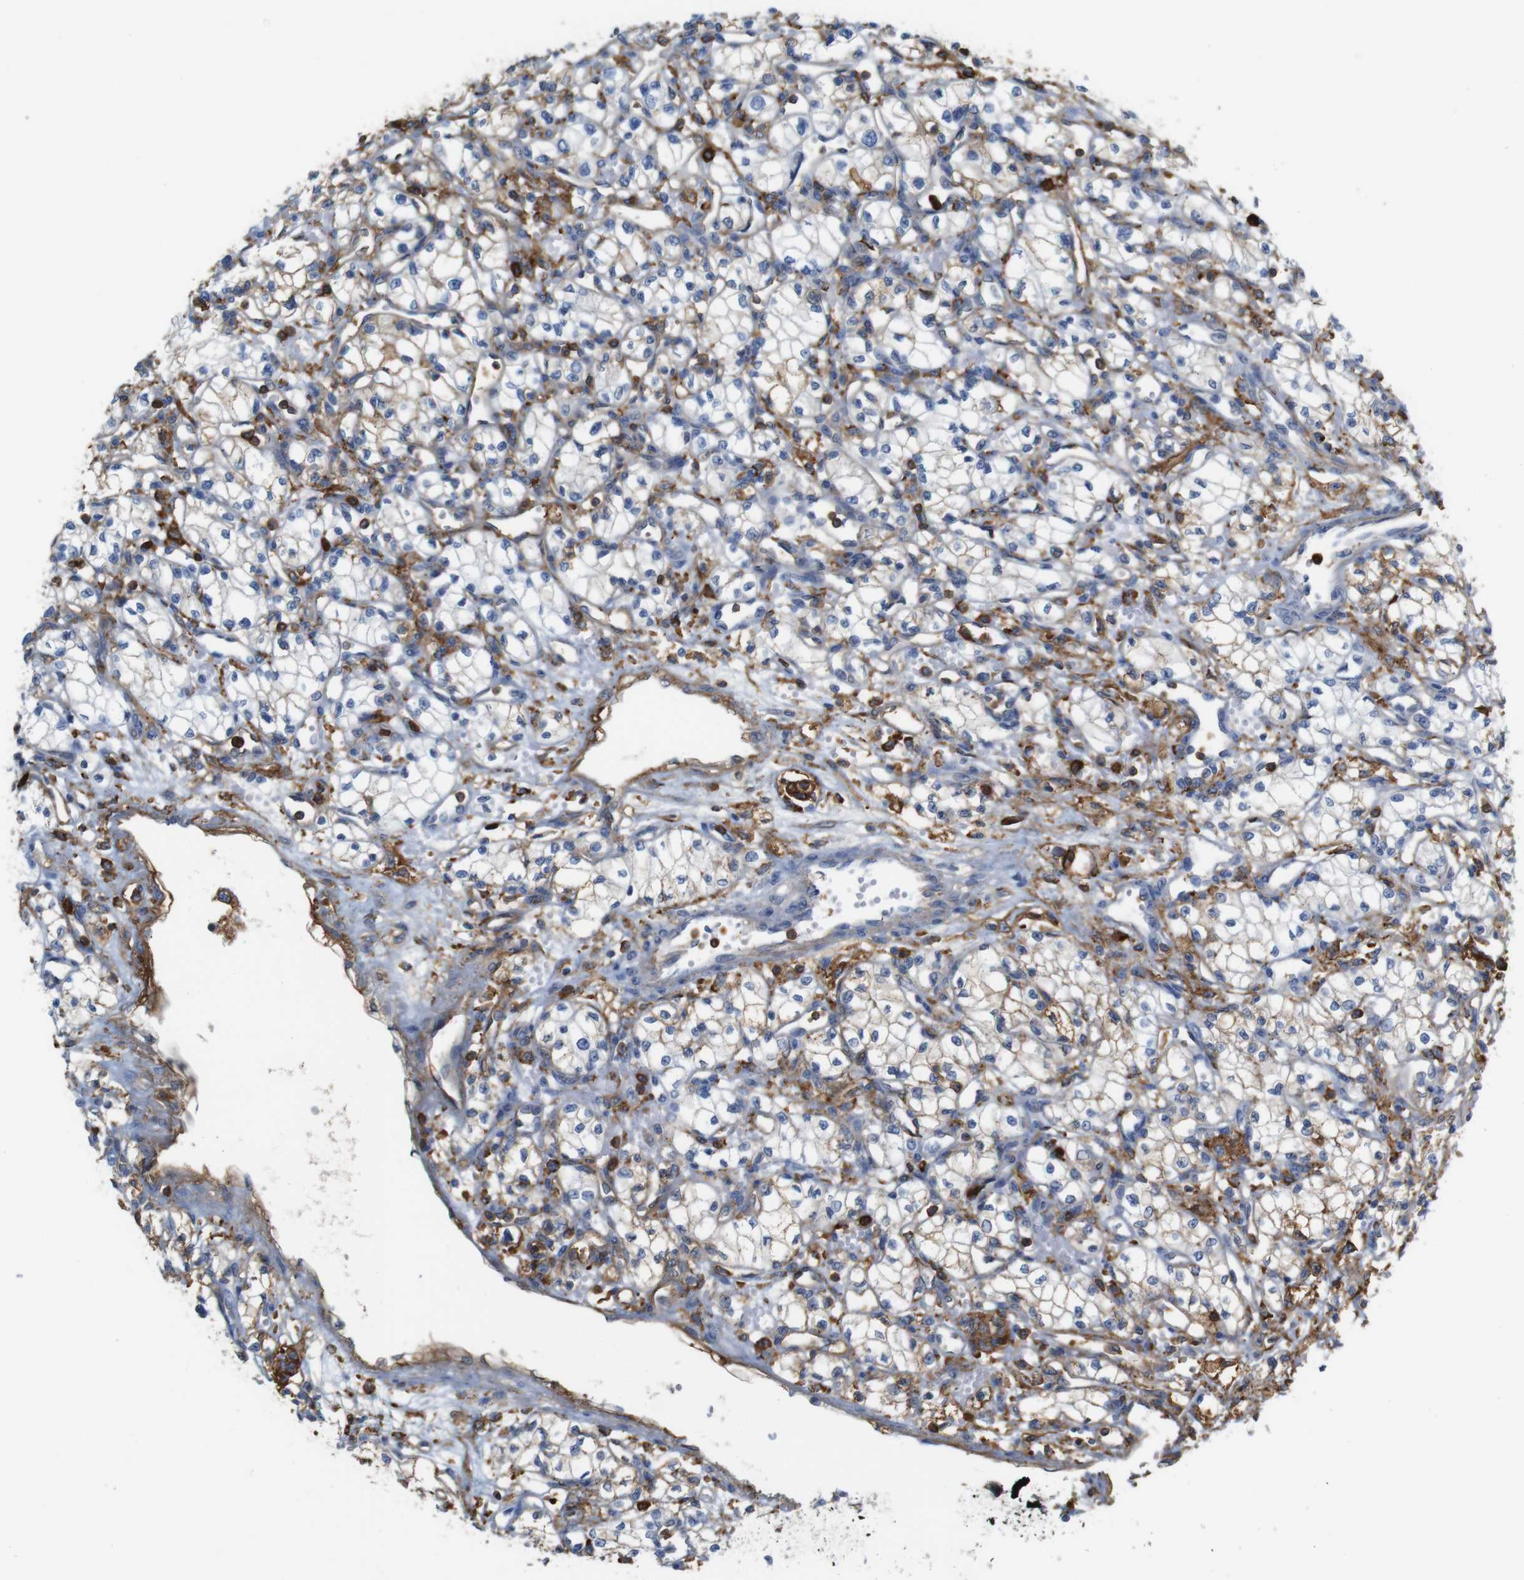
{"staining": {"intensity": "weak", "quantity": "<25%", "location": "cytoplasmic/membranous"}, "tissue": "renal cancer", "cell_type": "Tumor cells", "image_type": "cancer", "snomed": [{"axis": "morphology", "description": "Normal tissue, NOS"}, {"axis": "morphology", "description": "Adenocarcinoma, NOS"}, {"axis": "topography", "description": "Kidney"}], "caption": "This is a histopathology image of immunohistochemistry (IHC) staining of renal adenocarcinoma, which shows no staining in tumor cells.", "gene": "ANXA1", "patient": {"sex": "male", "age": 59}}